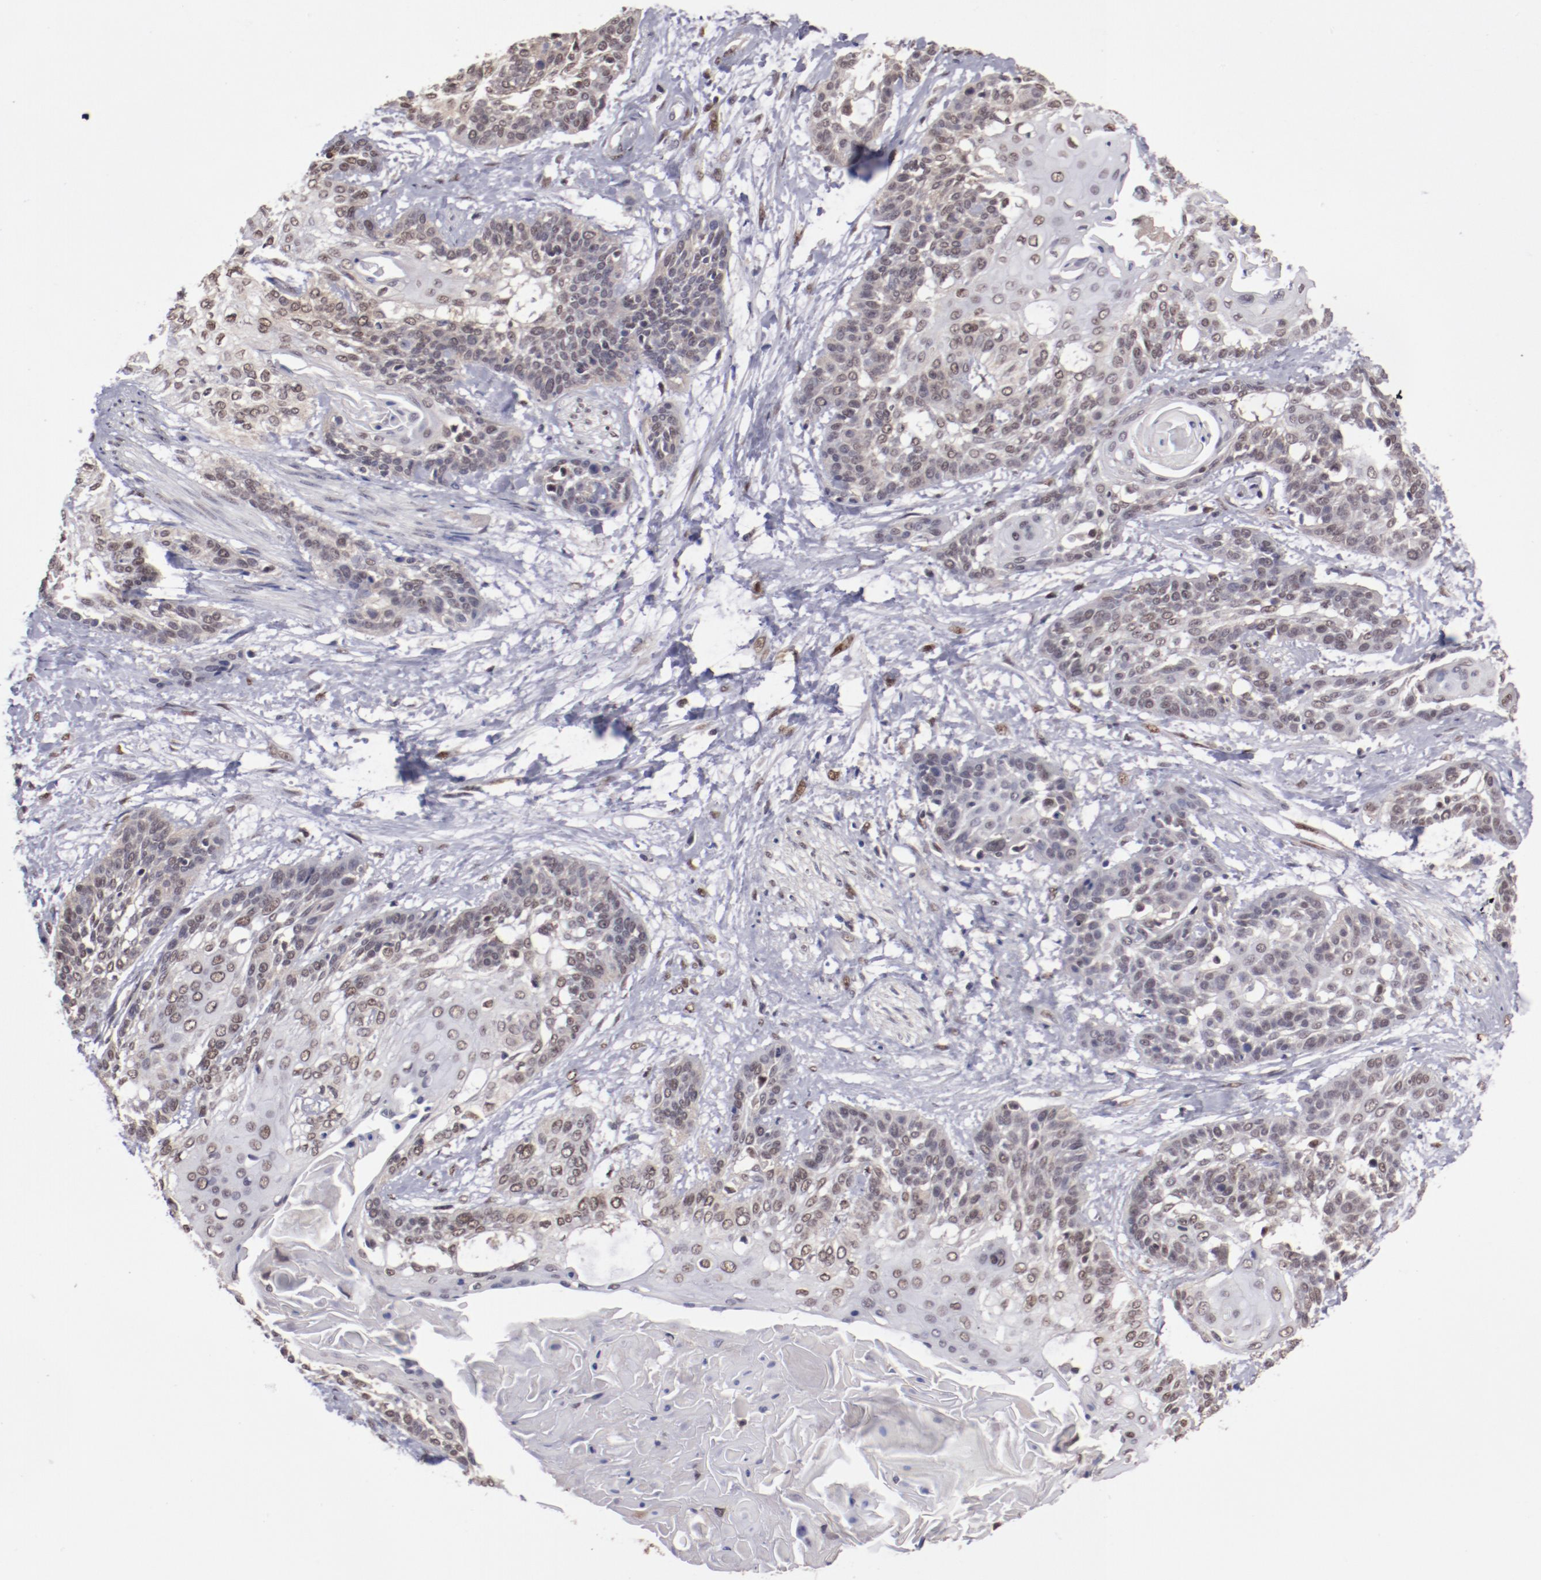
{"staining": {"intensity": "weak", "quantity": "25%-75%", "location": "nuclear"}, "tissue": "cervical cancer", "cell_type": "Tumor cells", "image_type": "cancer", "snomed": [{"axis": "morphology", "description": "Squamous cell carcinoma, NOS"}, {"axis": "topography", "description": "Cervix"}], "caption": "Protein staining demonstrates weak nuclear expression in approximately 25%-75% of tumor cells in cervical cancer.", "gene": "ARNT", "patient": {"sex": "female", "age": 57}}